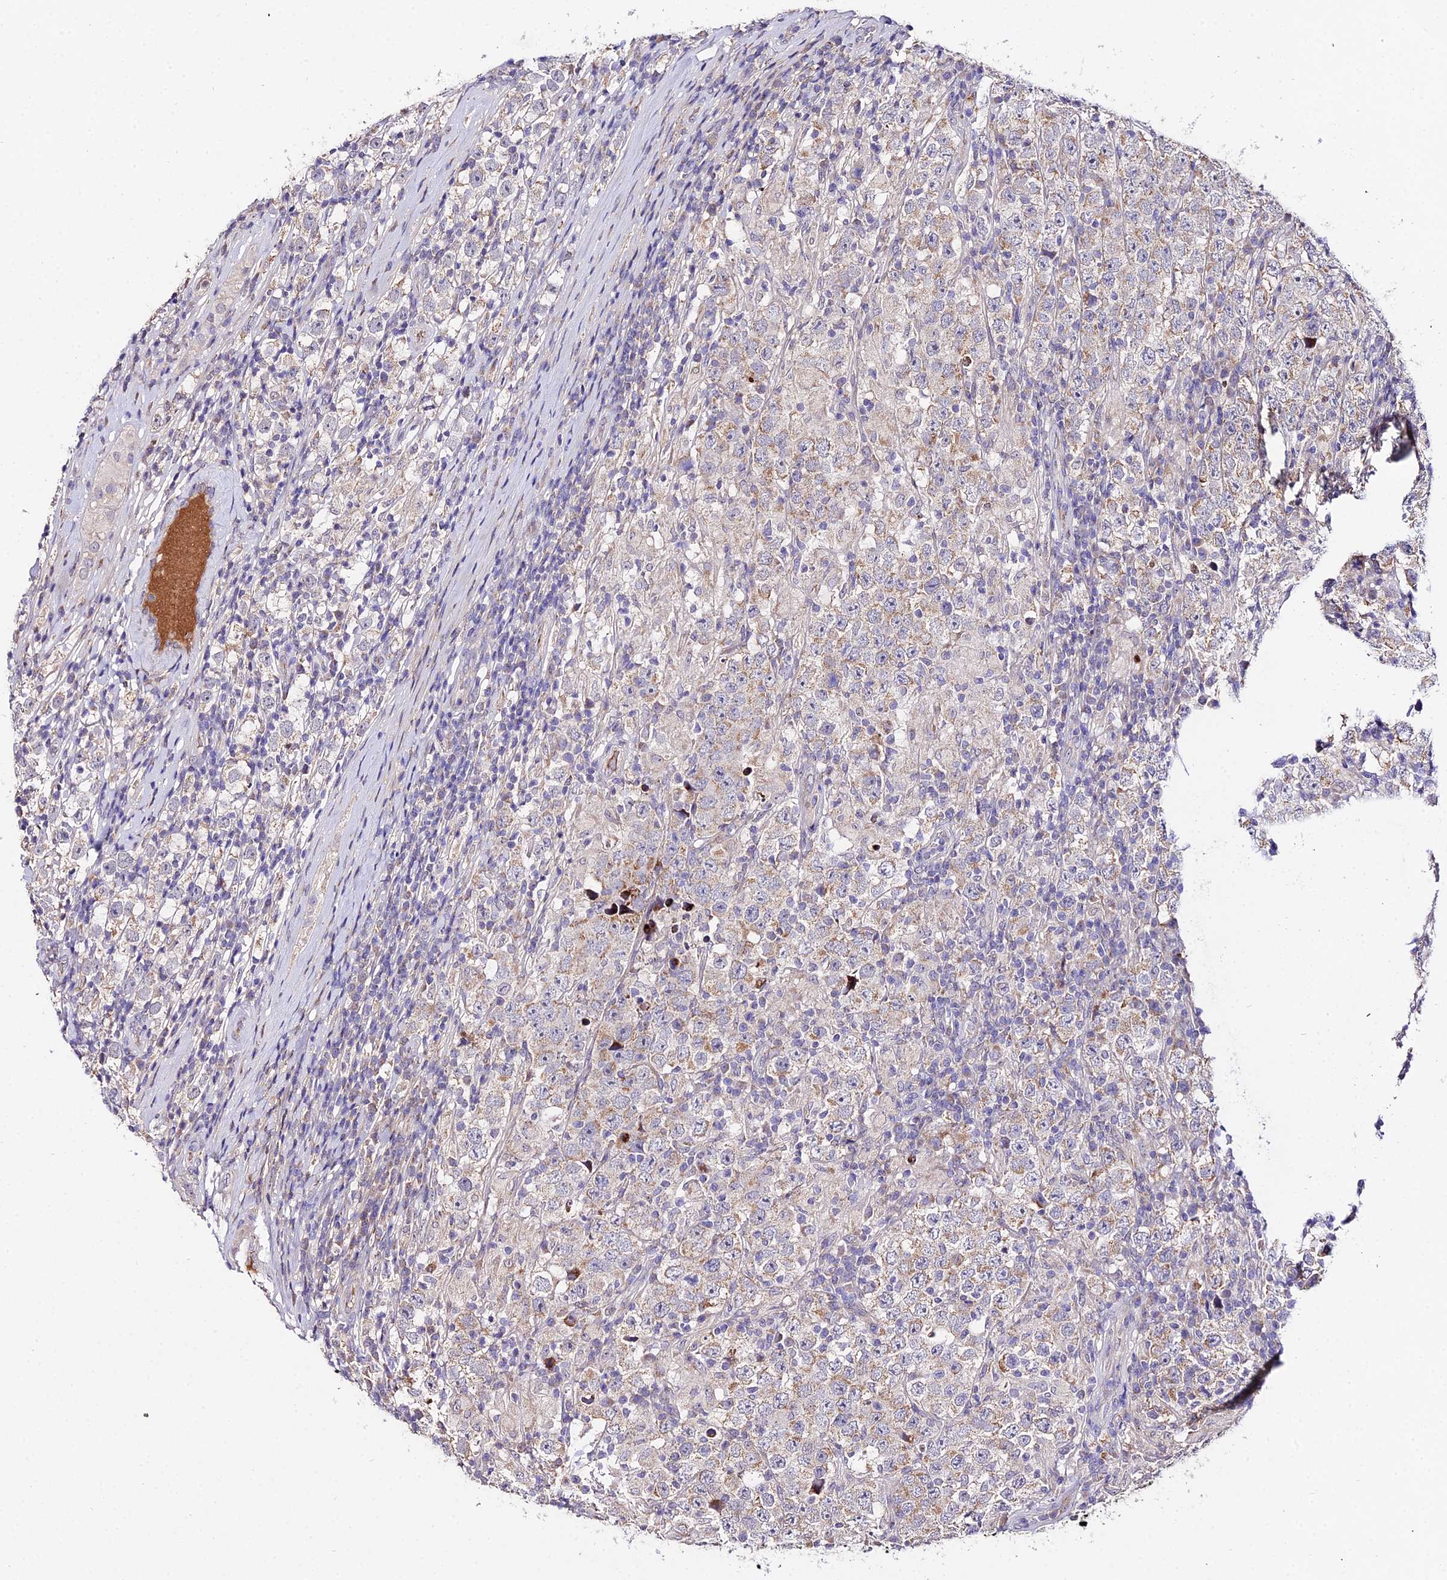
{"staining": {"intensity": "weak", "quantity": "25%-75%", "location": "cytoplasmic/membranous"}, "tissue": "testis cancer", "cell_type": "Tumor cells", "image_type": "cancer", "snomed": [{"axis": "morphology", "description": "Normal tissue, NOS"}, {"axis": "morphology", "description": "Urothelial carcinoma, High grade"}, {"axis": "morphology", "description": "Seminoma, NOS"}, {"axis": "morphology", "description": "Carcinoma, Embryonal, NOS"}, {"axis": "topography", "description": "Urinary bladder"}, {"axis": "topography", "description": "Testis"}], "caption": "Protein expression by immunohistochemistry (IHC) shows weak cytoplasmic/membranous staining in about 25%-75% of tumor cells in embryonal carcinoma (testis). The staining was performed using DAB (3,3'-diaminobenzidine) to visualize the protein expression in brown, while the nuclei were stained in blue with hematoxylin (Magnification: 20x).", "gene": "WDR5B", "patient": {"sex": "male", "age": 41}}